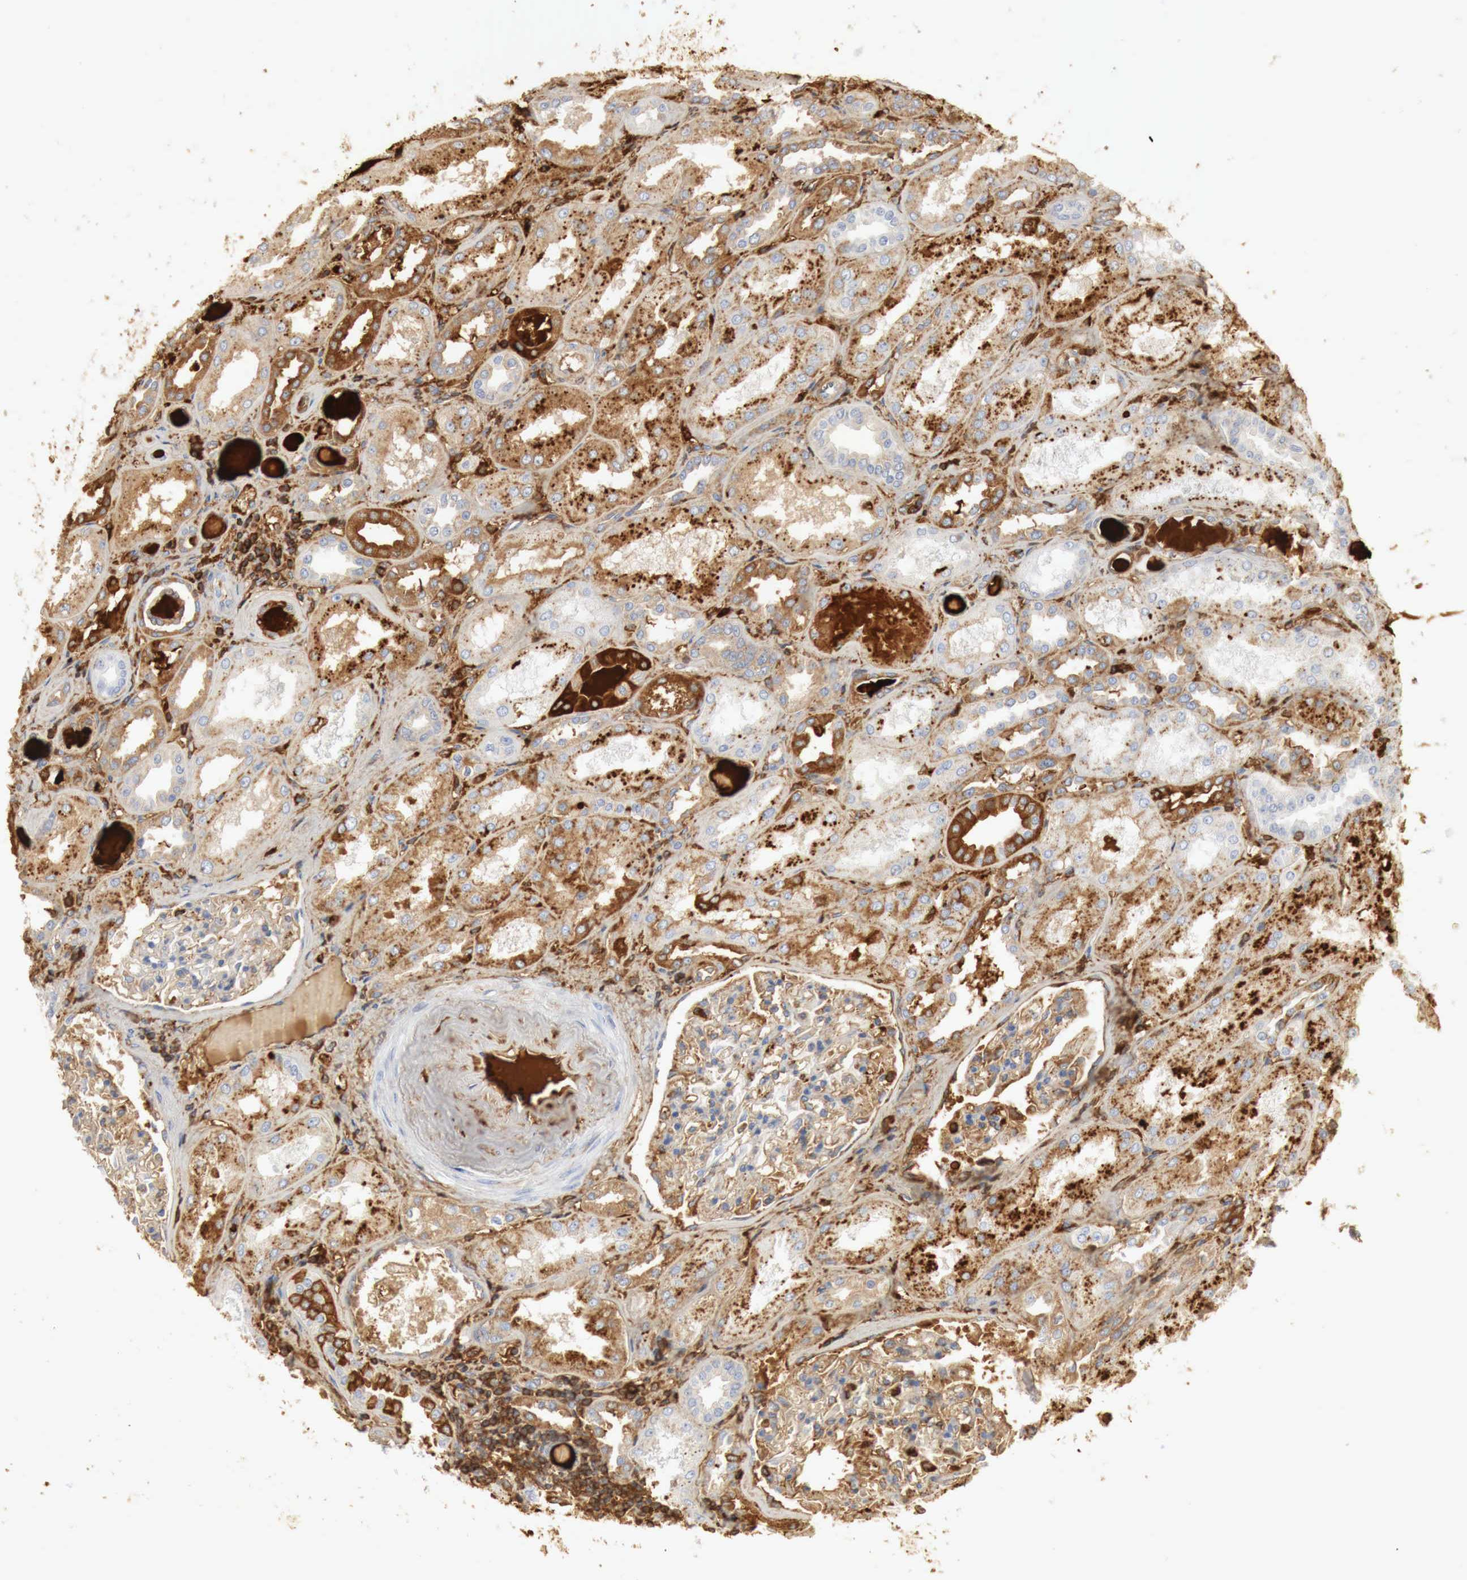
{"staining": {"intensity": "moderate", "quantity": "25%-75%", "location": "cytoplasmic/membranous"}, "tissue": "kidney", "cell_type": "Cells in glomeruli", "image_type": "normal", "snomed": [{"axis": "morphology", "description": "Normal tissue, NOS"}, {"axis": "topography", "description": "Kidney"}], "caption": "Immunohistochemical staining of unremarkable human kidney displays medium levels of moderate cytoplasmic/membranous positivity in about 25%-75% of cells in glomeruli. Using DAB (3,3'-diaminobenzidine) (brown) and hematoxylin (blue) stains, captured at high magnification using brightfield microscopy.", "gene": "IGLC3", "patient": {"sex": "male", "age": 61}}